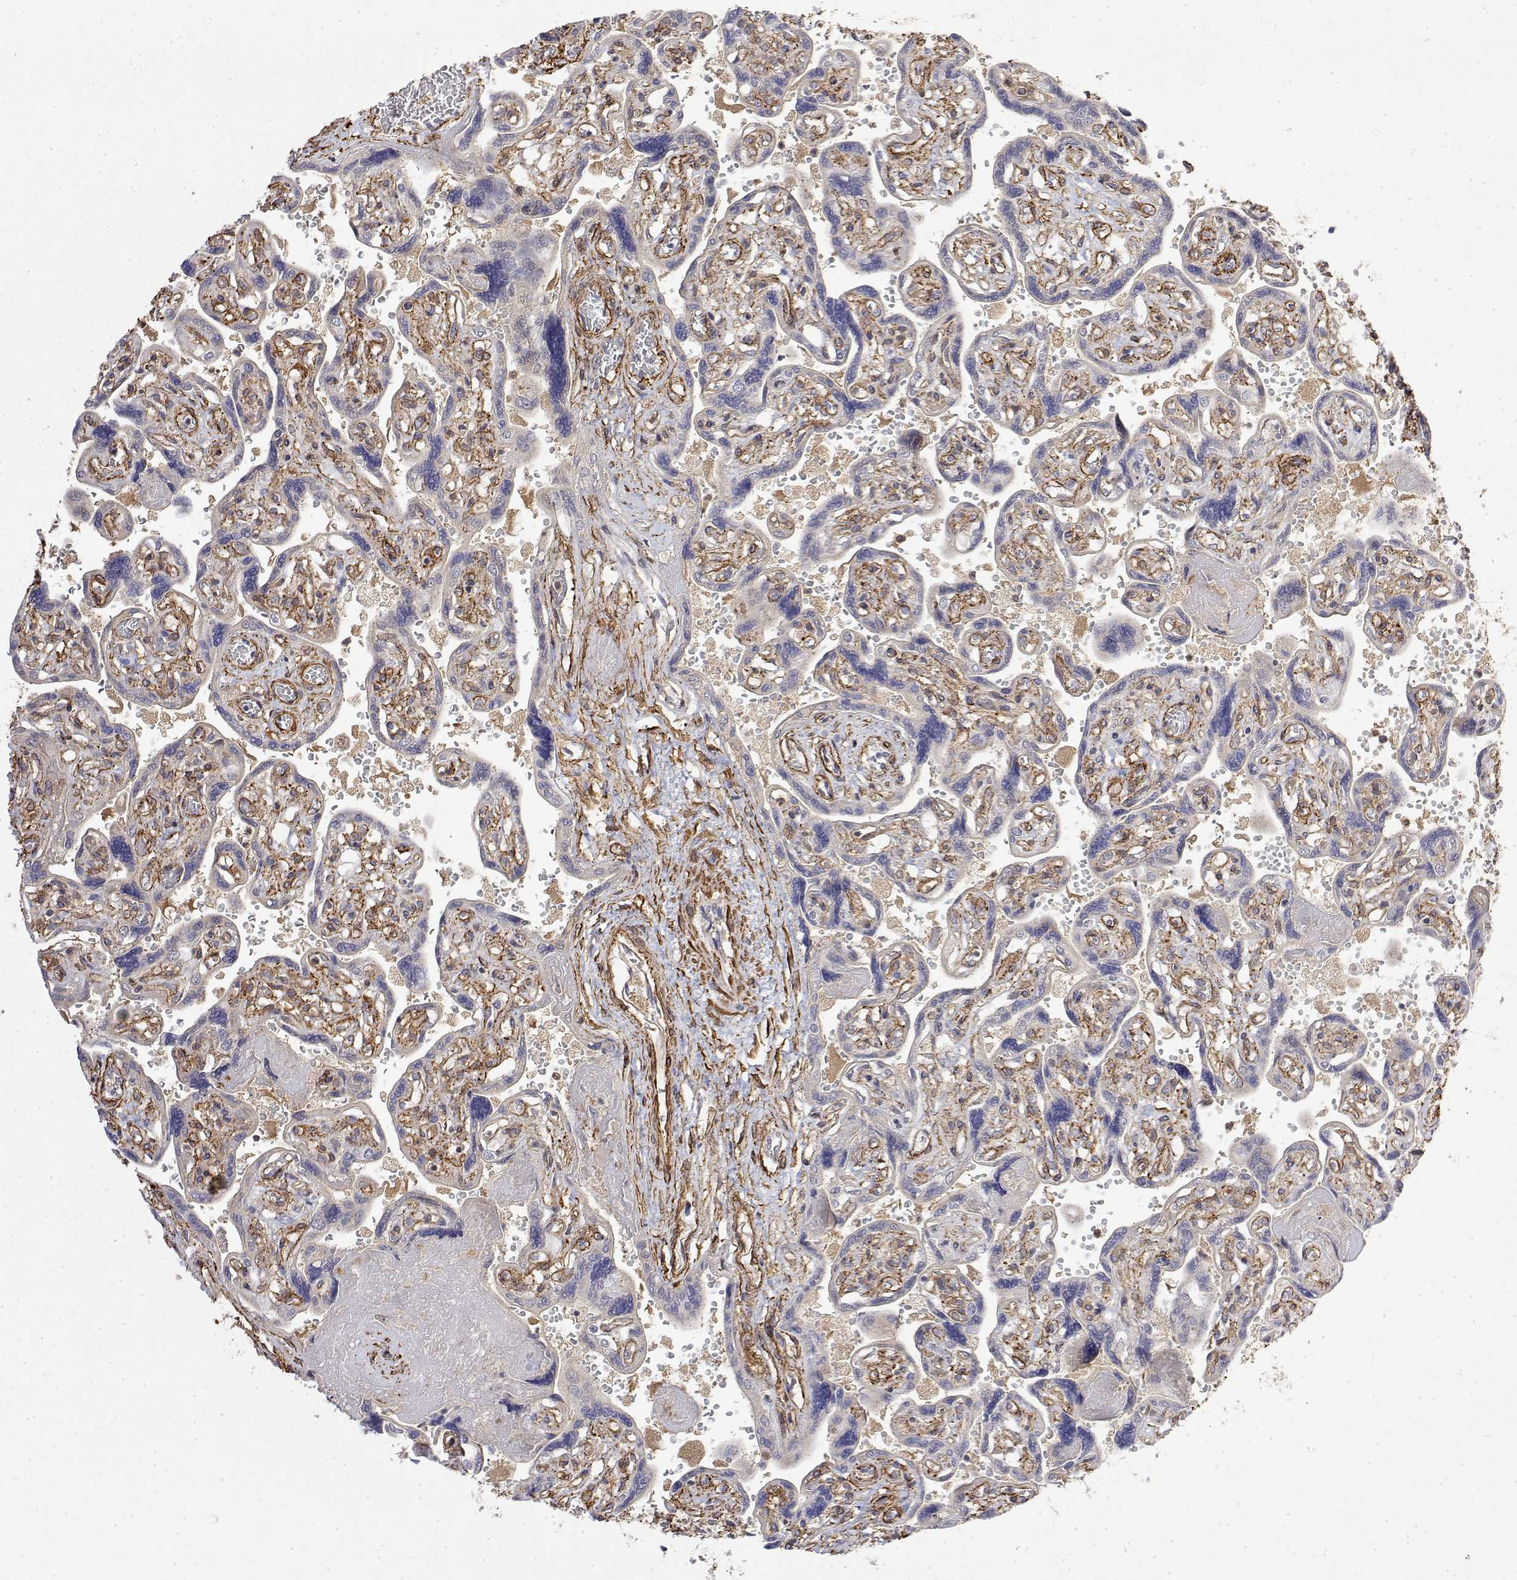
{"staining": {"intensity": "moderate", "quantity": ">75%", "location": "cytoplasmic/membranous"}, "tissue": "placenta", "cell_type": "Decidual cells", "image_type": "normal", "snomed": [{"axis": "morphology", "description": "Normal tissue, NOS"}, {"axis": "topography", "description": "Placenta"}], "caption": "DAB (3,3'-diaminobenzidine) immunohistochemical staining of normal placenta shows moderate cytoplasmic/membranous protein expression in approximately >75% of decidual cells.", "gene": "SOWAHD", "patient": {"sex": "female", "age": 32}}